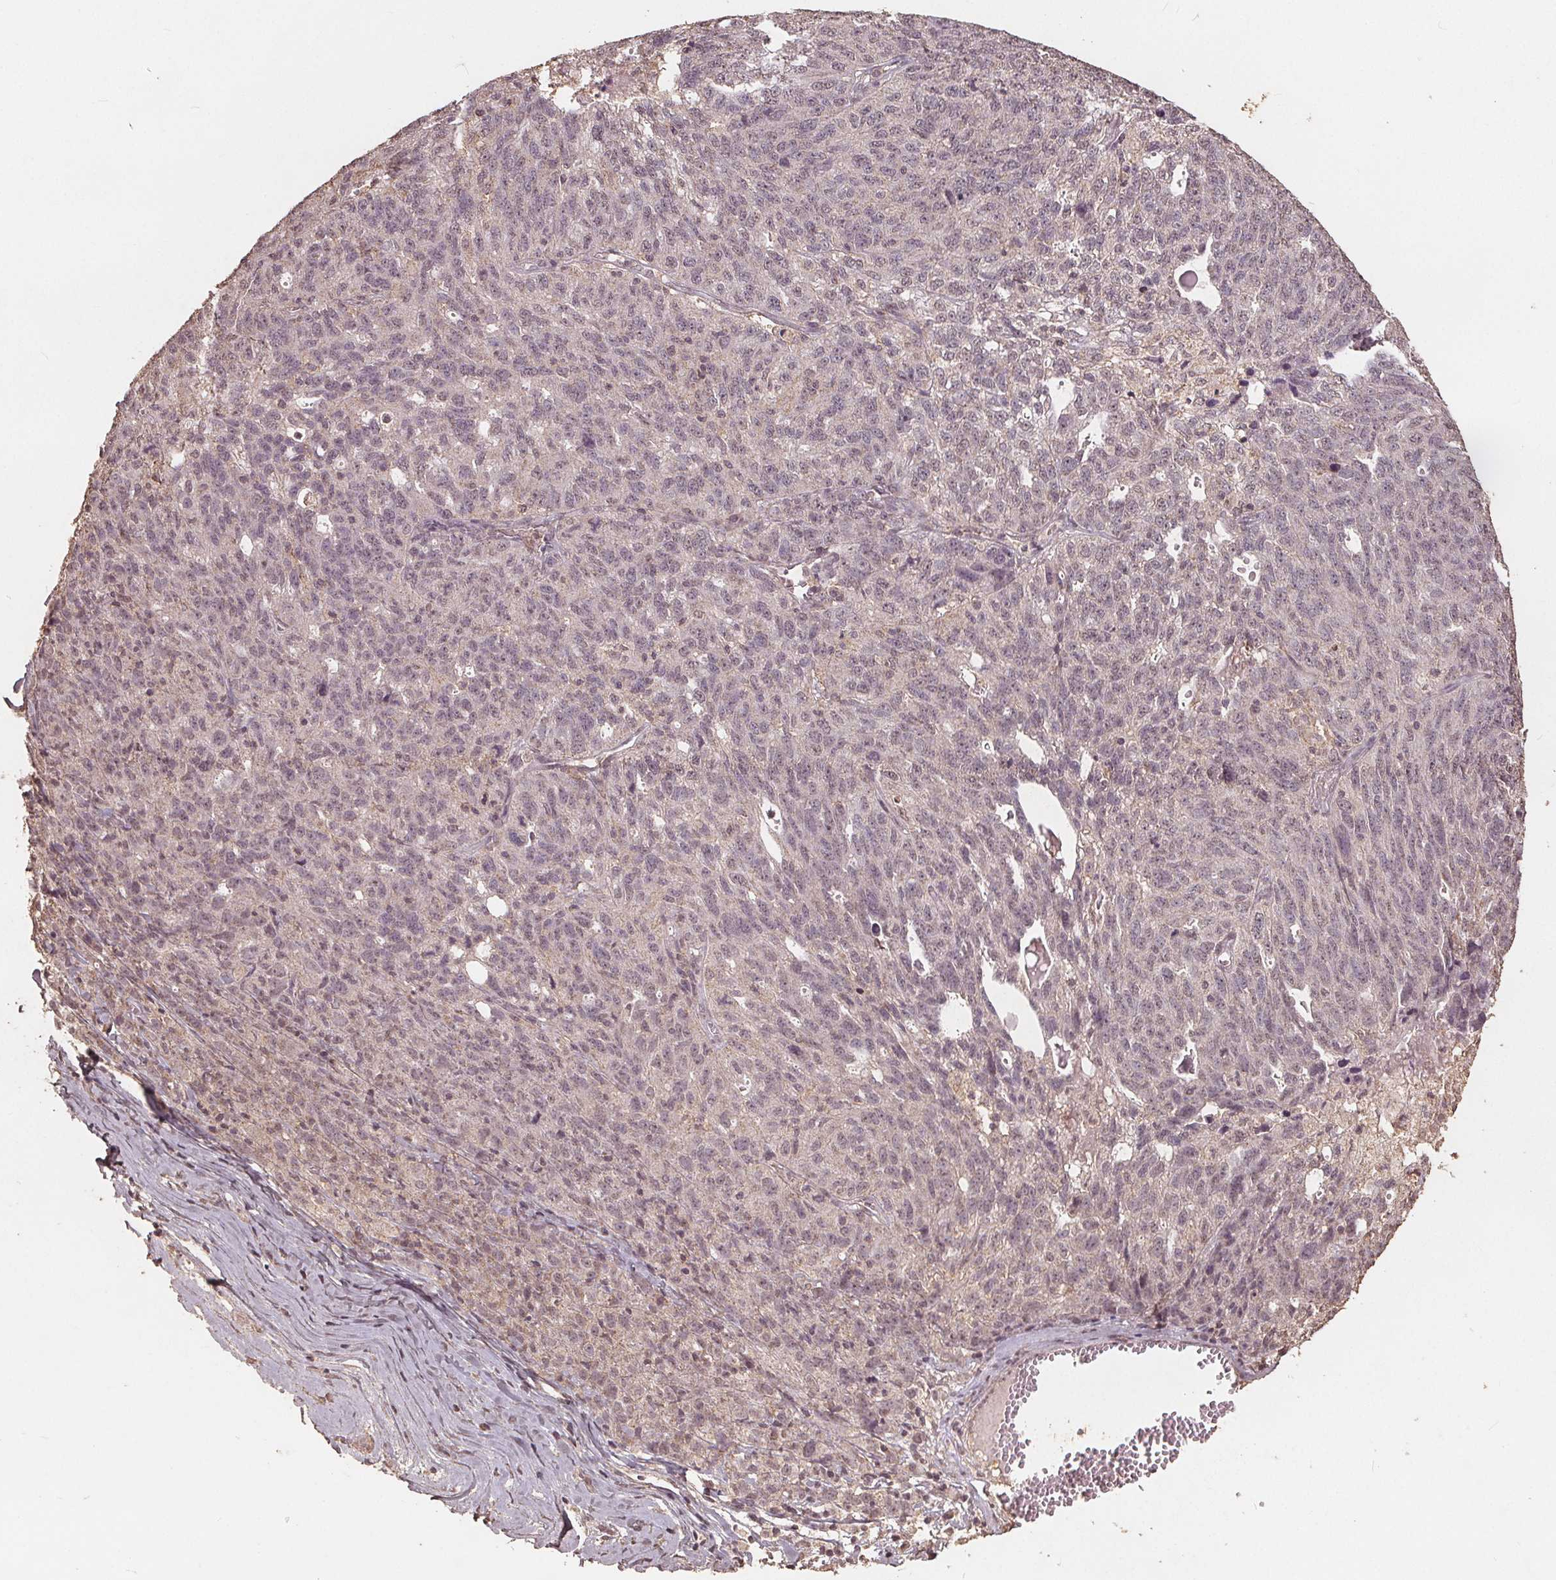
{"staining": {"intensity": "weak", "quantity": "<25%", "location": "nuclear"}, "tissue": "ovarian cancer", "cell_type": "Tumor cells", "image_type": "cancer", "snomed": [{"axis": "morphology", "description": "Cystadenocarcinoma, serous, NOS"}, {"axis": "topography", "description": "Ovary"}], "caption": "IHC of ovarian cancer (serous cystadenocarcinoma) reveals no positivity in tumor cells.", "gene": "DSG3", "patient": {"sex": "female", "age": 71}}